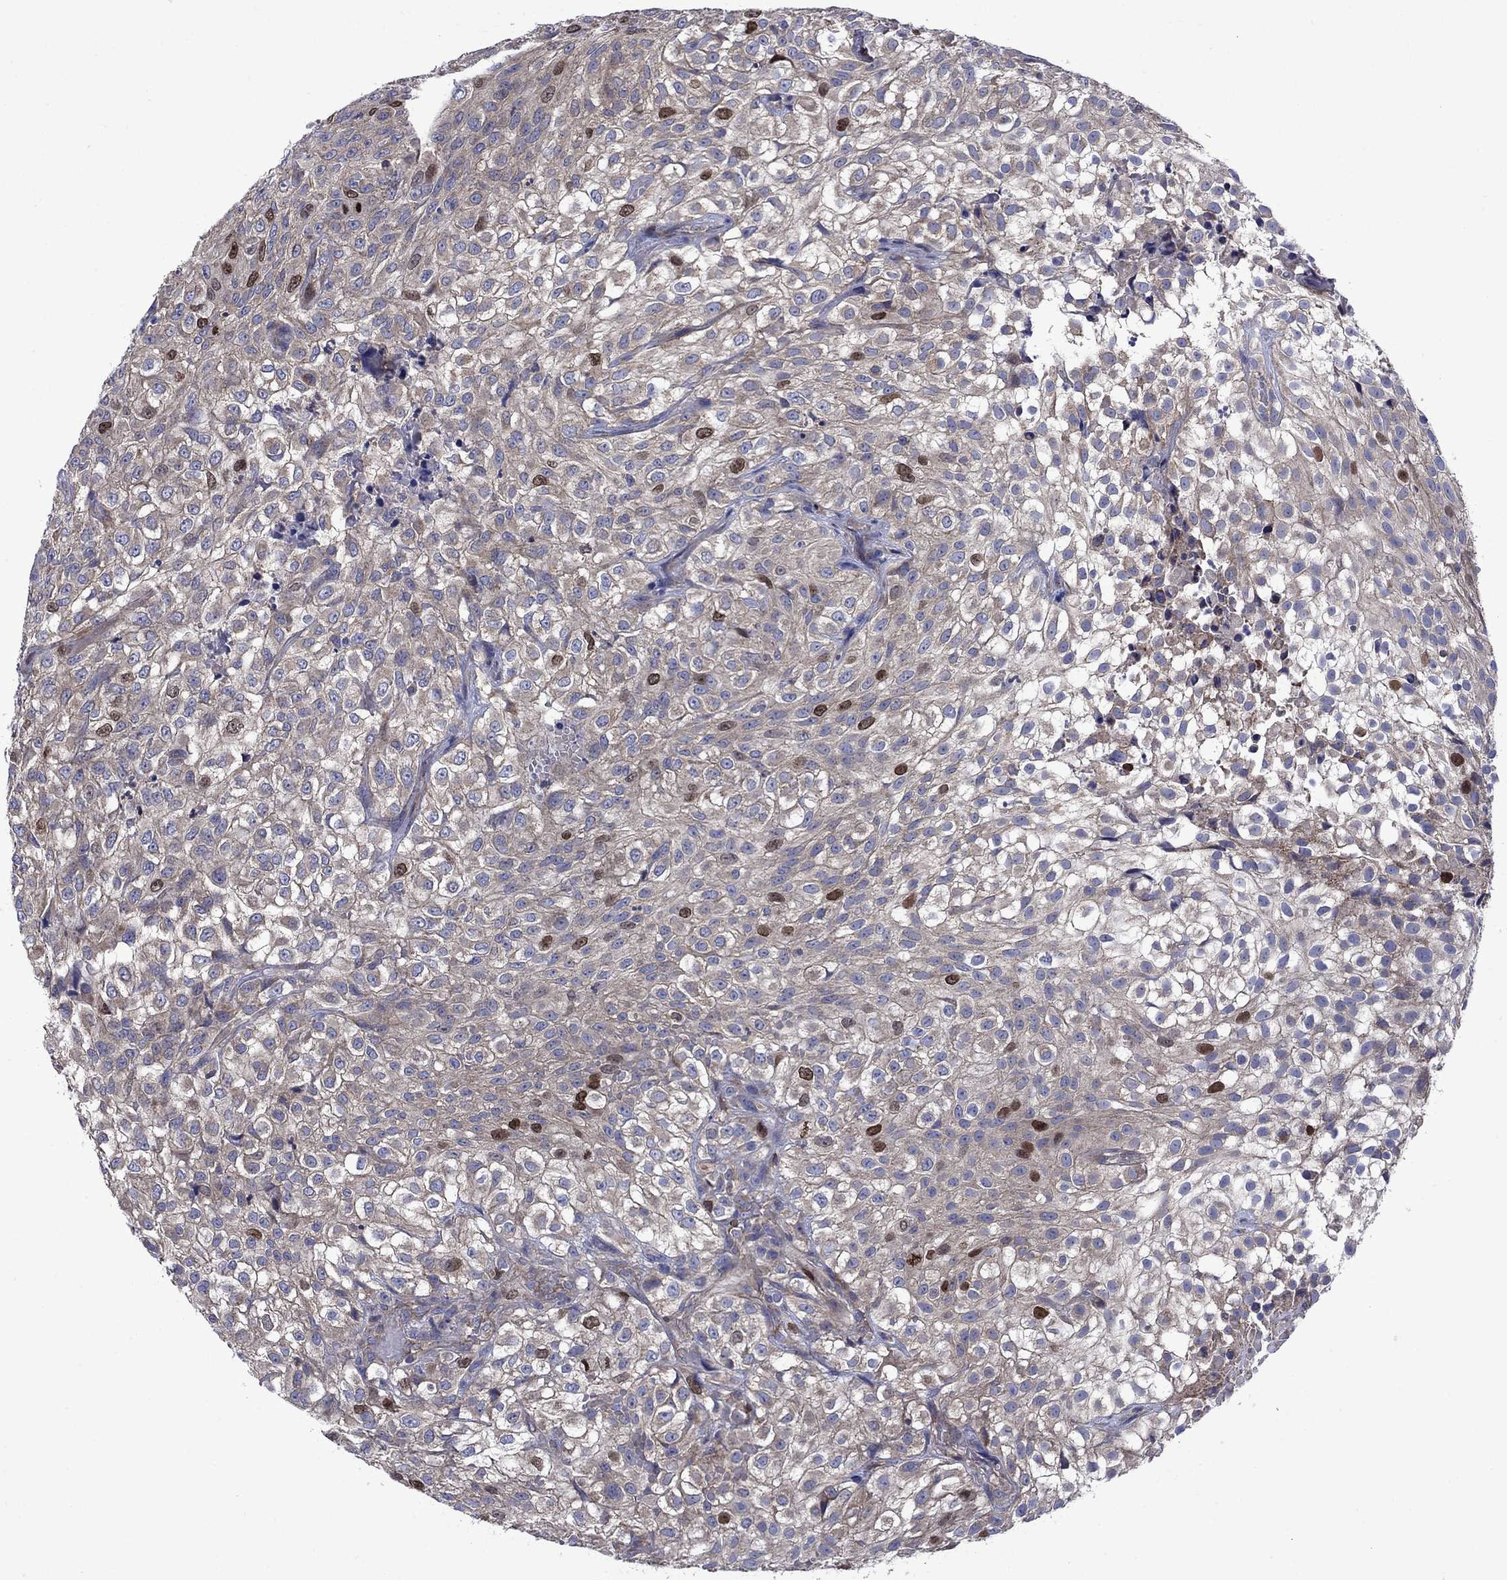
{"staining": {"intensity": "strong", "quantity": "<25%", "location": "nuclear"}, "tissue": "urothelial cancer", "cell_type": "Tumor cells", "image_type": "cancer", "snomed": [{"axis": "morphology", "description": "Urothelial carcinoma, High grade"}, {"axis": "topography", "description": "Urinary bladder"}], "caption": "Immunohistochemical staining of urothelial cancer shows strong nuclear protein staining in about <25% of tumor cells. The protein of interest is stained brown, and the nuclei are stained in blue (DAB (3,3'-diaminobenzidine) IHC with brightfield microscopy, high magnification).", "gene": "KIF22", "patient": {"sex": "male", "age": 56}}